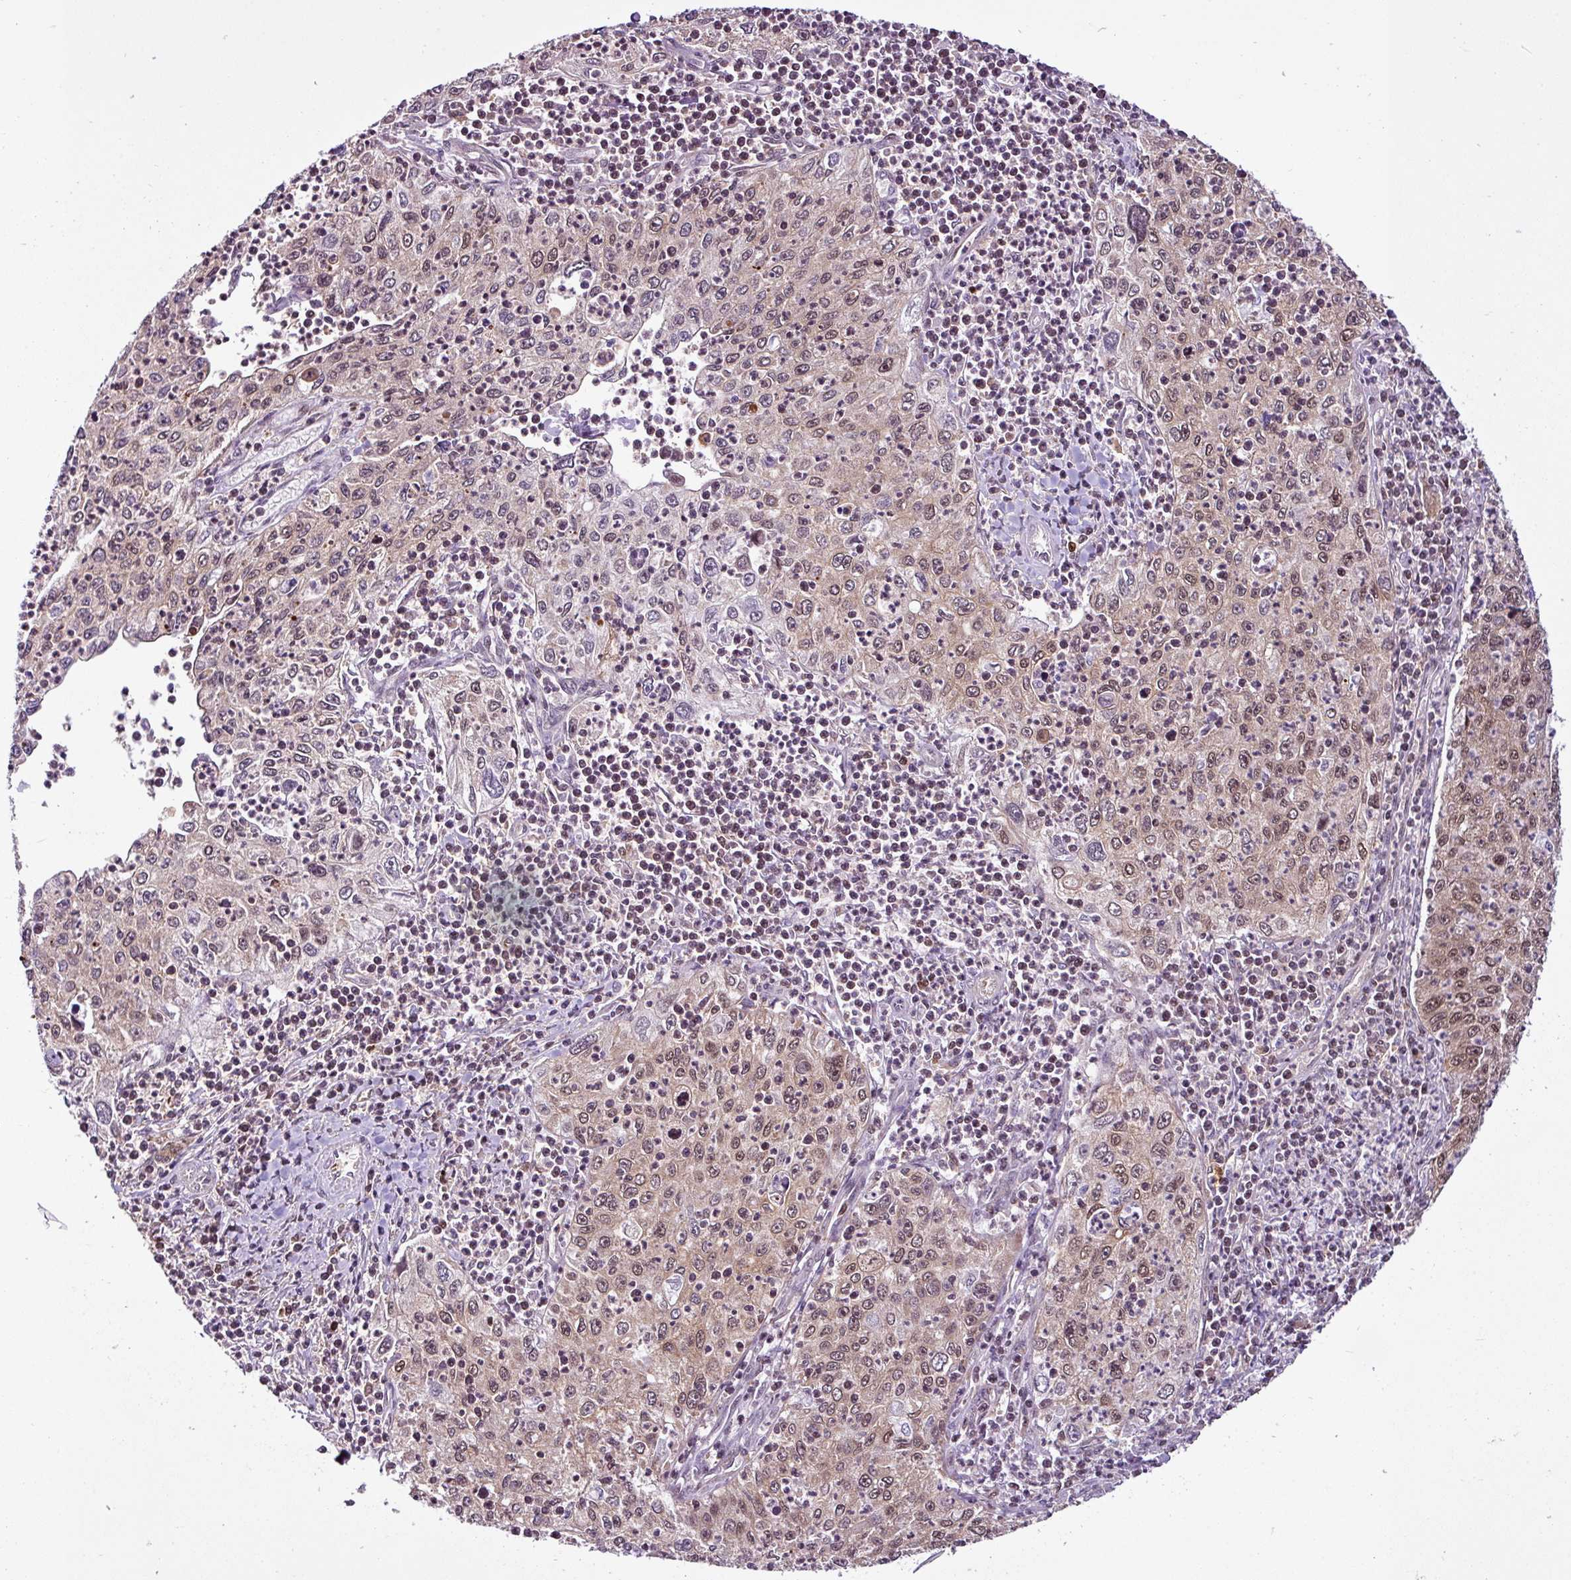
{"staining": {"intensity": "moderate", "quantity": ">75%", "location": "nuclear"}, "tissue": "cervical cancer", "cell_type": "Tumor cells", "image_type": "cancer", "snomed": [{"axis": "morphology", "description": "Squamous cell carcinoma, NOS"}, {"axis": "topography", "description": "Cervix"}], "caption": "Immunohistochemistry of human cervical squamous cell carcinoma shows medium levels of moderate nuclear expression in approximately >75% of tumor cells.", "gene": "ITPKC", "patient": {"sex": "female", "age": 30}}